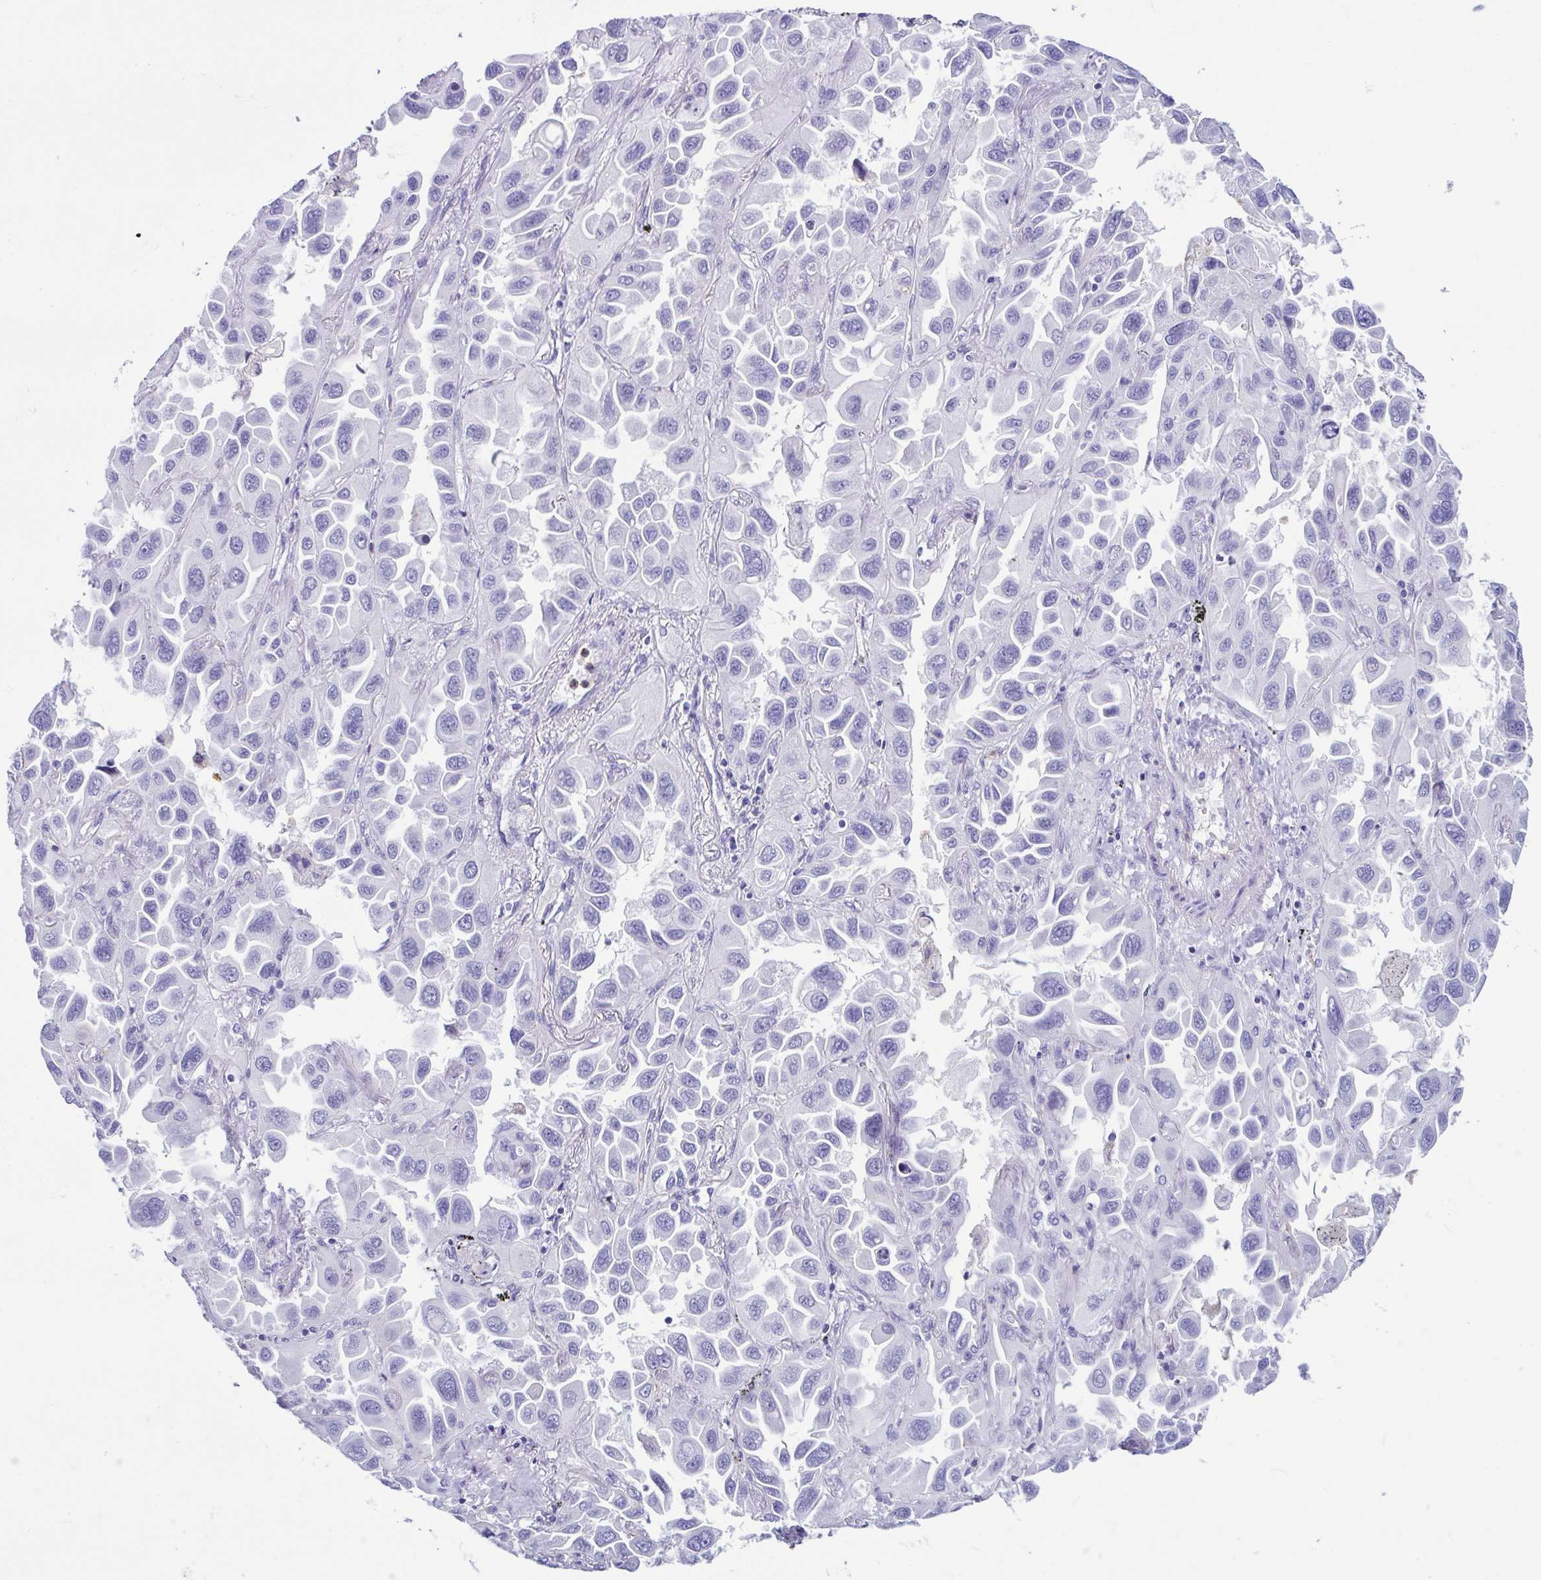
{"staining": {"intensity": "negative", "quantity": "none", "location": "none"}, "tissue": "lung cancer", "cell_type": "Tumor cells", "image_type": "cancer", "snomed": [{"axis": "morphology", "description": "Adenocarcinoma, NOS"}, {"axis": "topography", "description": "Lung"}], "caption": "DAB (3,3'-diaminobenzidine) immunohistochemical staining of lung adenocarcinoma demonstrates no significant positivity in tumor cells.", "gene": "CYP11B1", "patient": {"sex": "male", "age": 64}}